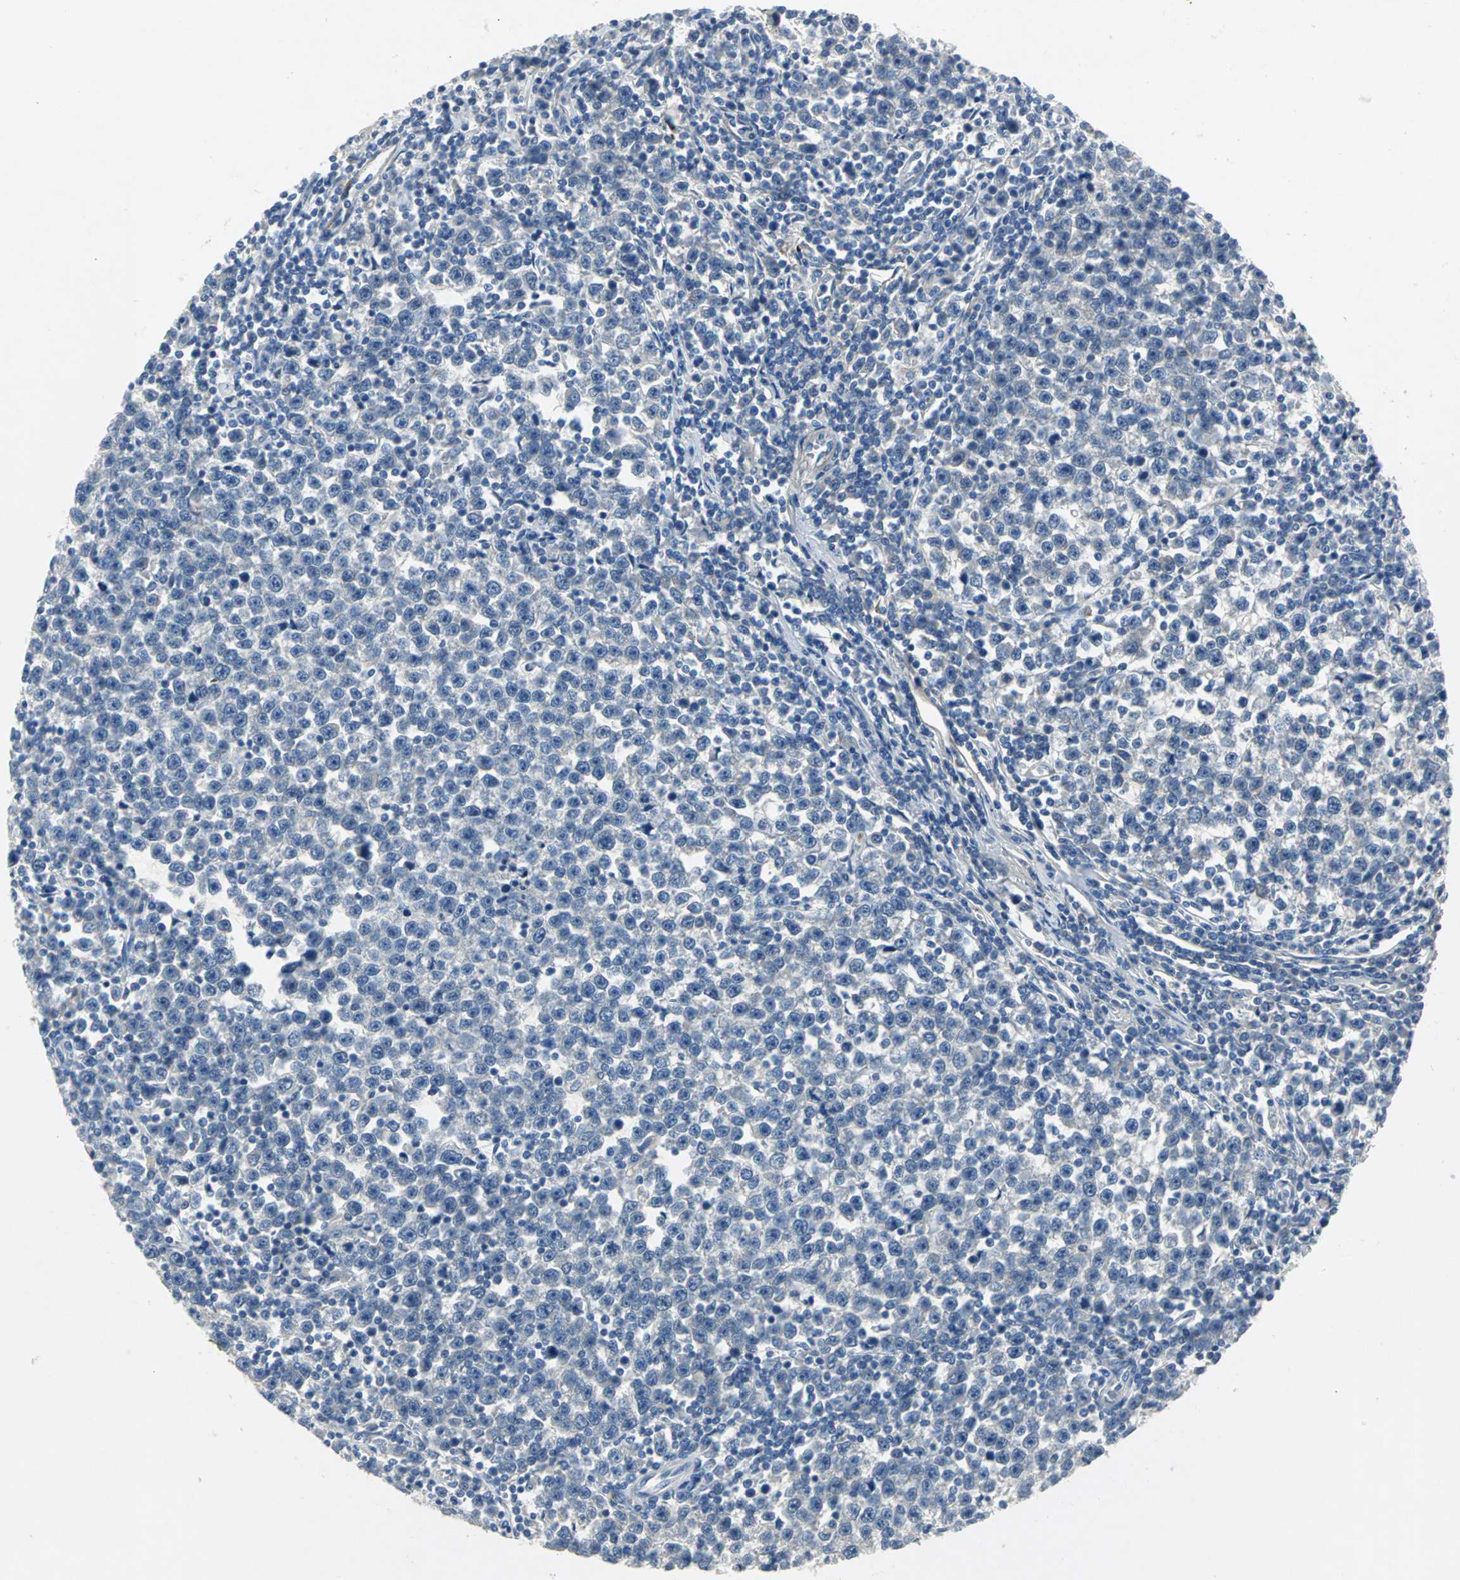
{"staining": {"intensity": "negative", "quantity": "none", "location": "none"}, "tissue": "testis cancer", "cell_type": "Tumor cells", "image_type": "cancer", "snomed": [{"axis": "morphology", "description": "Seminoma, NOS"}, {"axis": "topography", "description": "Testis"}], "caption": "Image shows no protein staining in tumor cells of testis cancer (seminoma) tissue.", "gene": "EFNB3", "patient": {"sex": "male", "age": 43}}